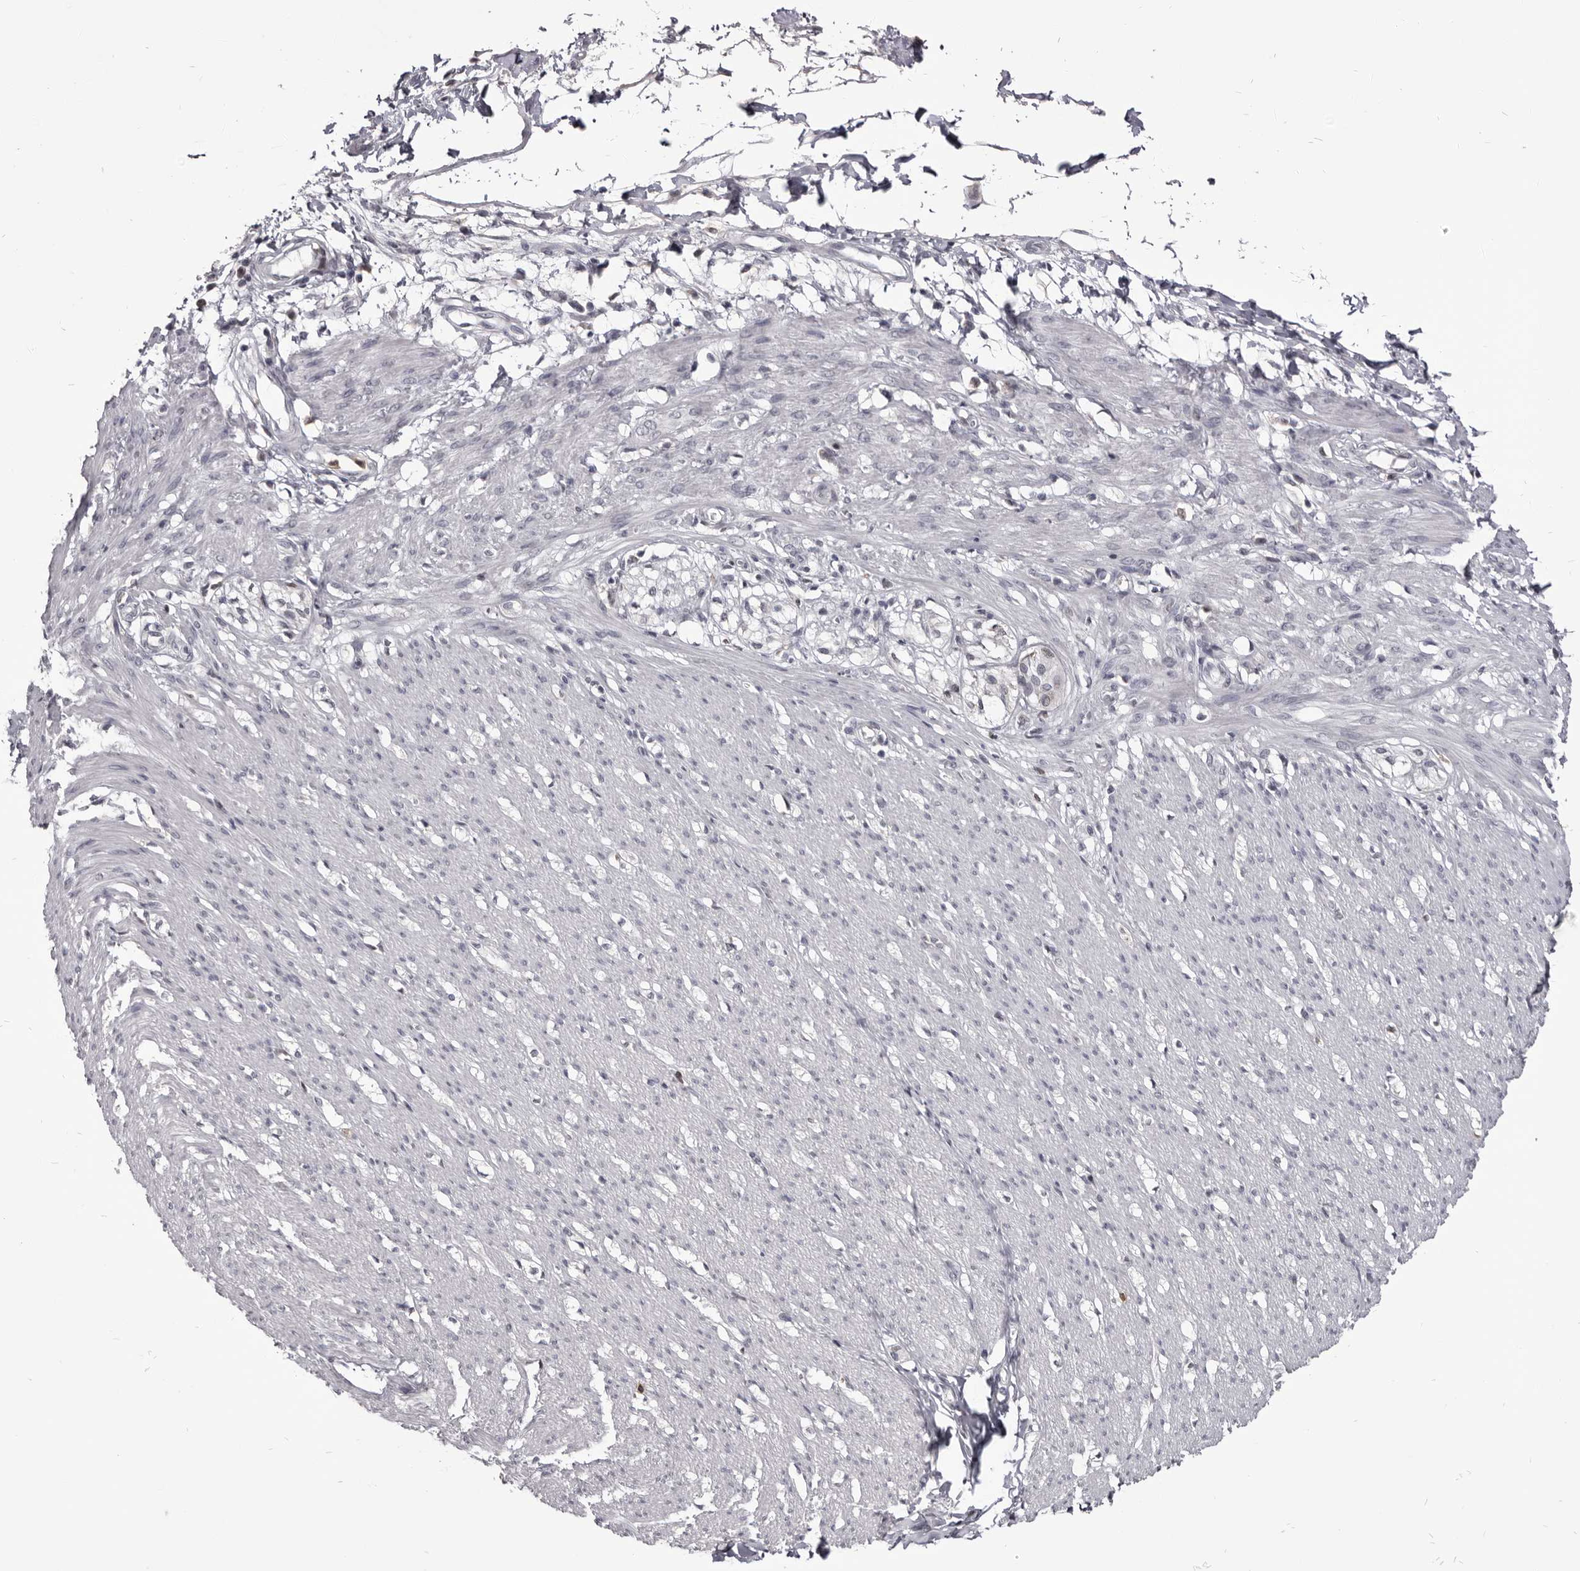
{"staining": {"intensity": "negative", "quantity": "none", "location": "none"}, "tissue": "smooth muscle", "cell_type": "Smooth muscle cells", "image_type": "normal", "snomed": [{"axis": "morphology", "description": "Normal tissue, NOS"}, {"axis": "morphology", "description": "Adenocarcinoma, NOS"}, {"axis": "topography", "description": "Smooth muscle"}, {"axis": "topography", "description": "Colon"}], "caption": "There is no significant staining in smooth muscle cells of smooth muscle.", "gene": "CGN", "patient": {"sex": "male", "age": 14}}